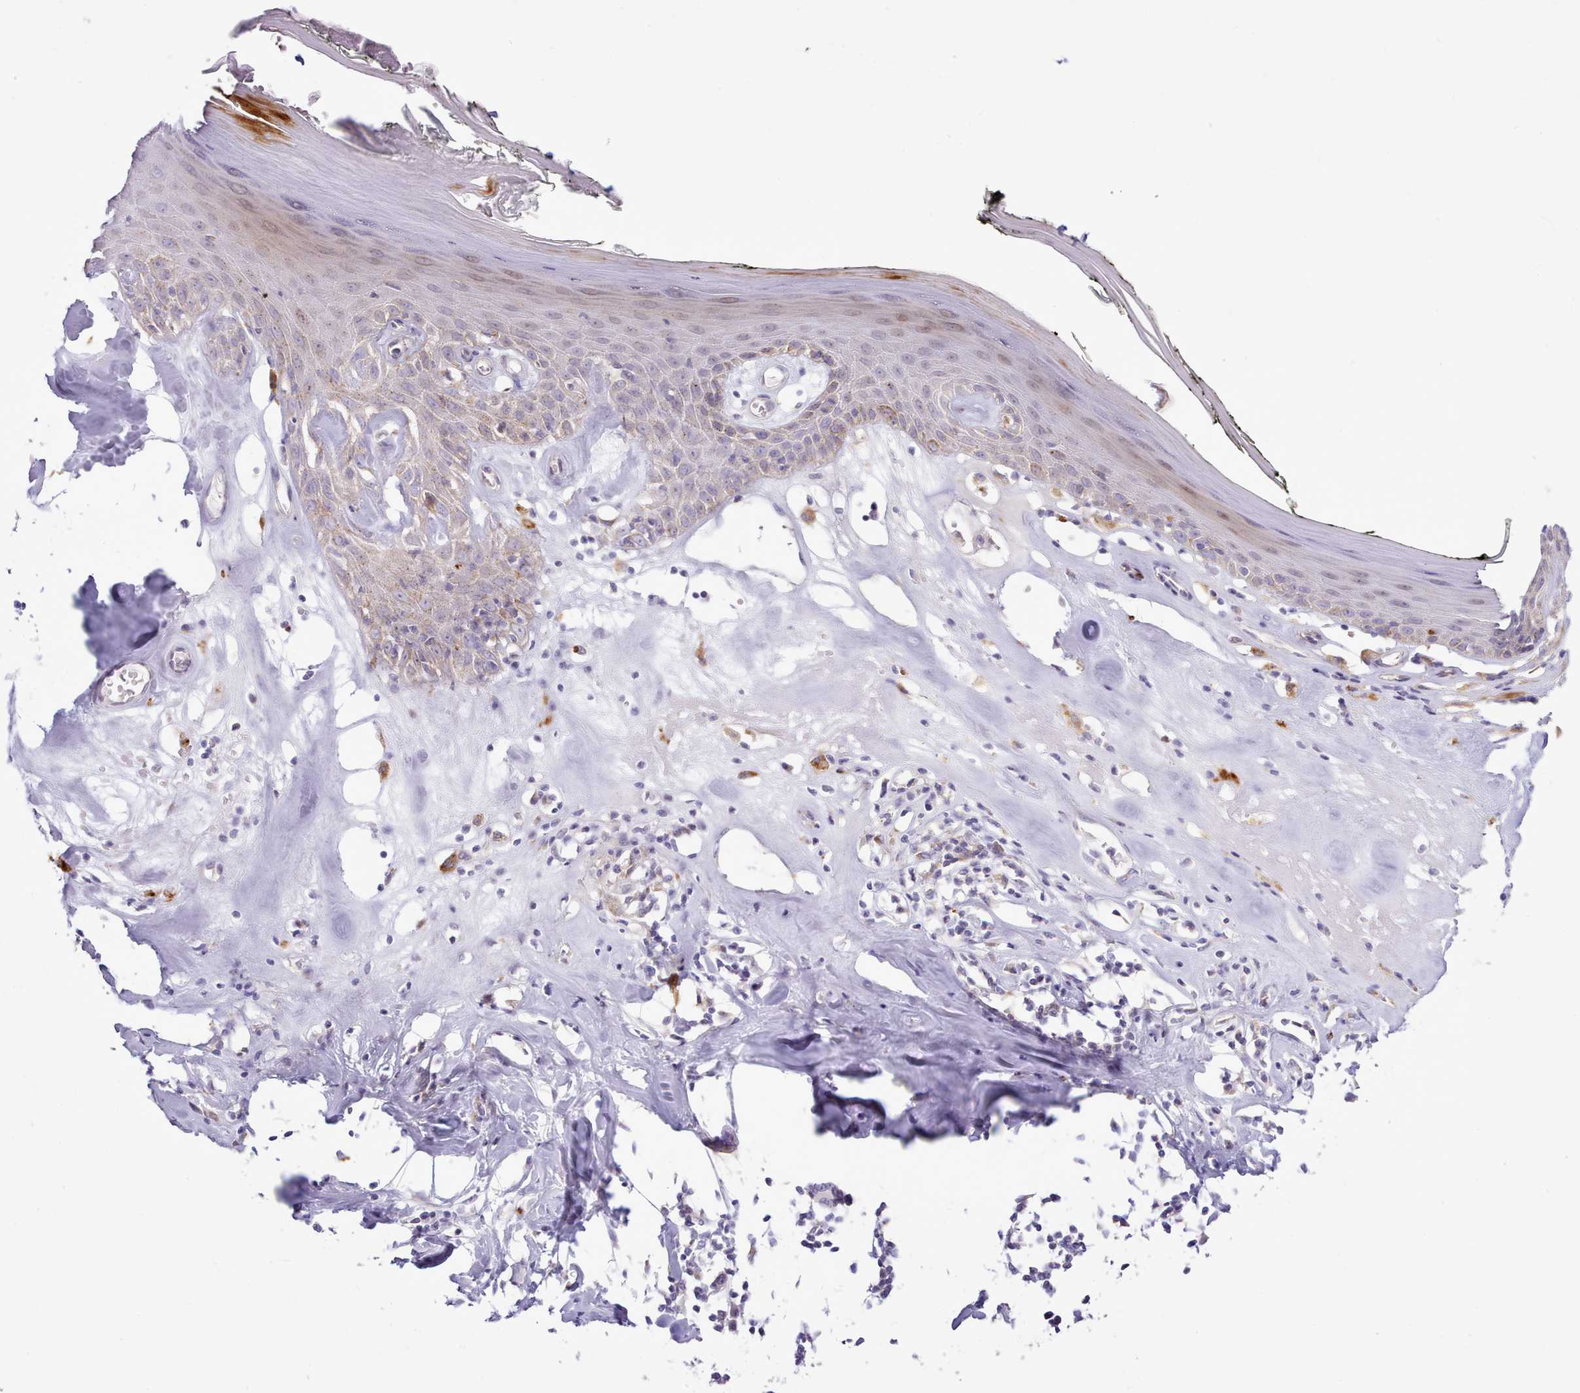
{"staining": {"intensity": "weak", "quantity": "<25%", "location": "cytoplasmic/membranous"}, "tissue": "skin", "cell_type": "Epidermal cells", "image_type": "normal", "snomed": [{"axis": "morphology", "description": "Normal tissue, NOS"}, {"axis": "morphology", "description": "Inflammation, NOS"}, {"axis": "topography", "description": "Vulva"}], "caption": "The histopathology image displays no significant staining in epidermal cells of skin. (Stains: DAB (3,3'-diaminobenzidine) immunohistochemistry (IHC) with hematoxylin counter stain, Microscopy: brightfield microscopy at high magnification).", "gene": "SRD5A1", "patient": {"sex": "female", "age": 84}}